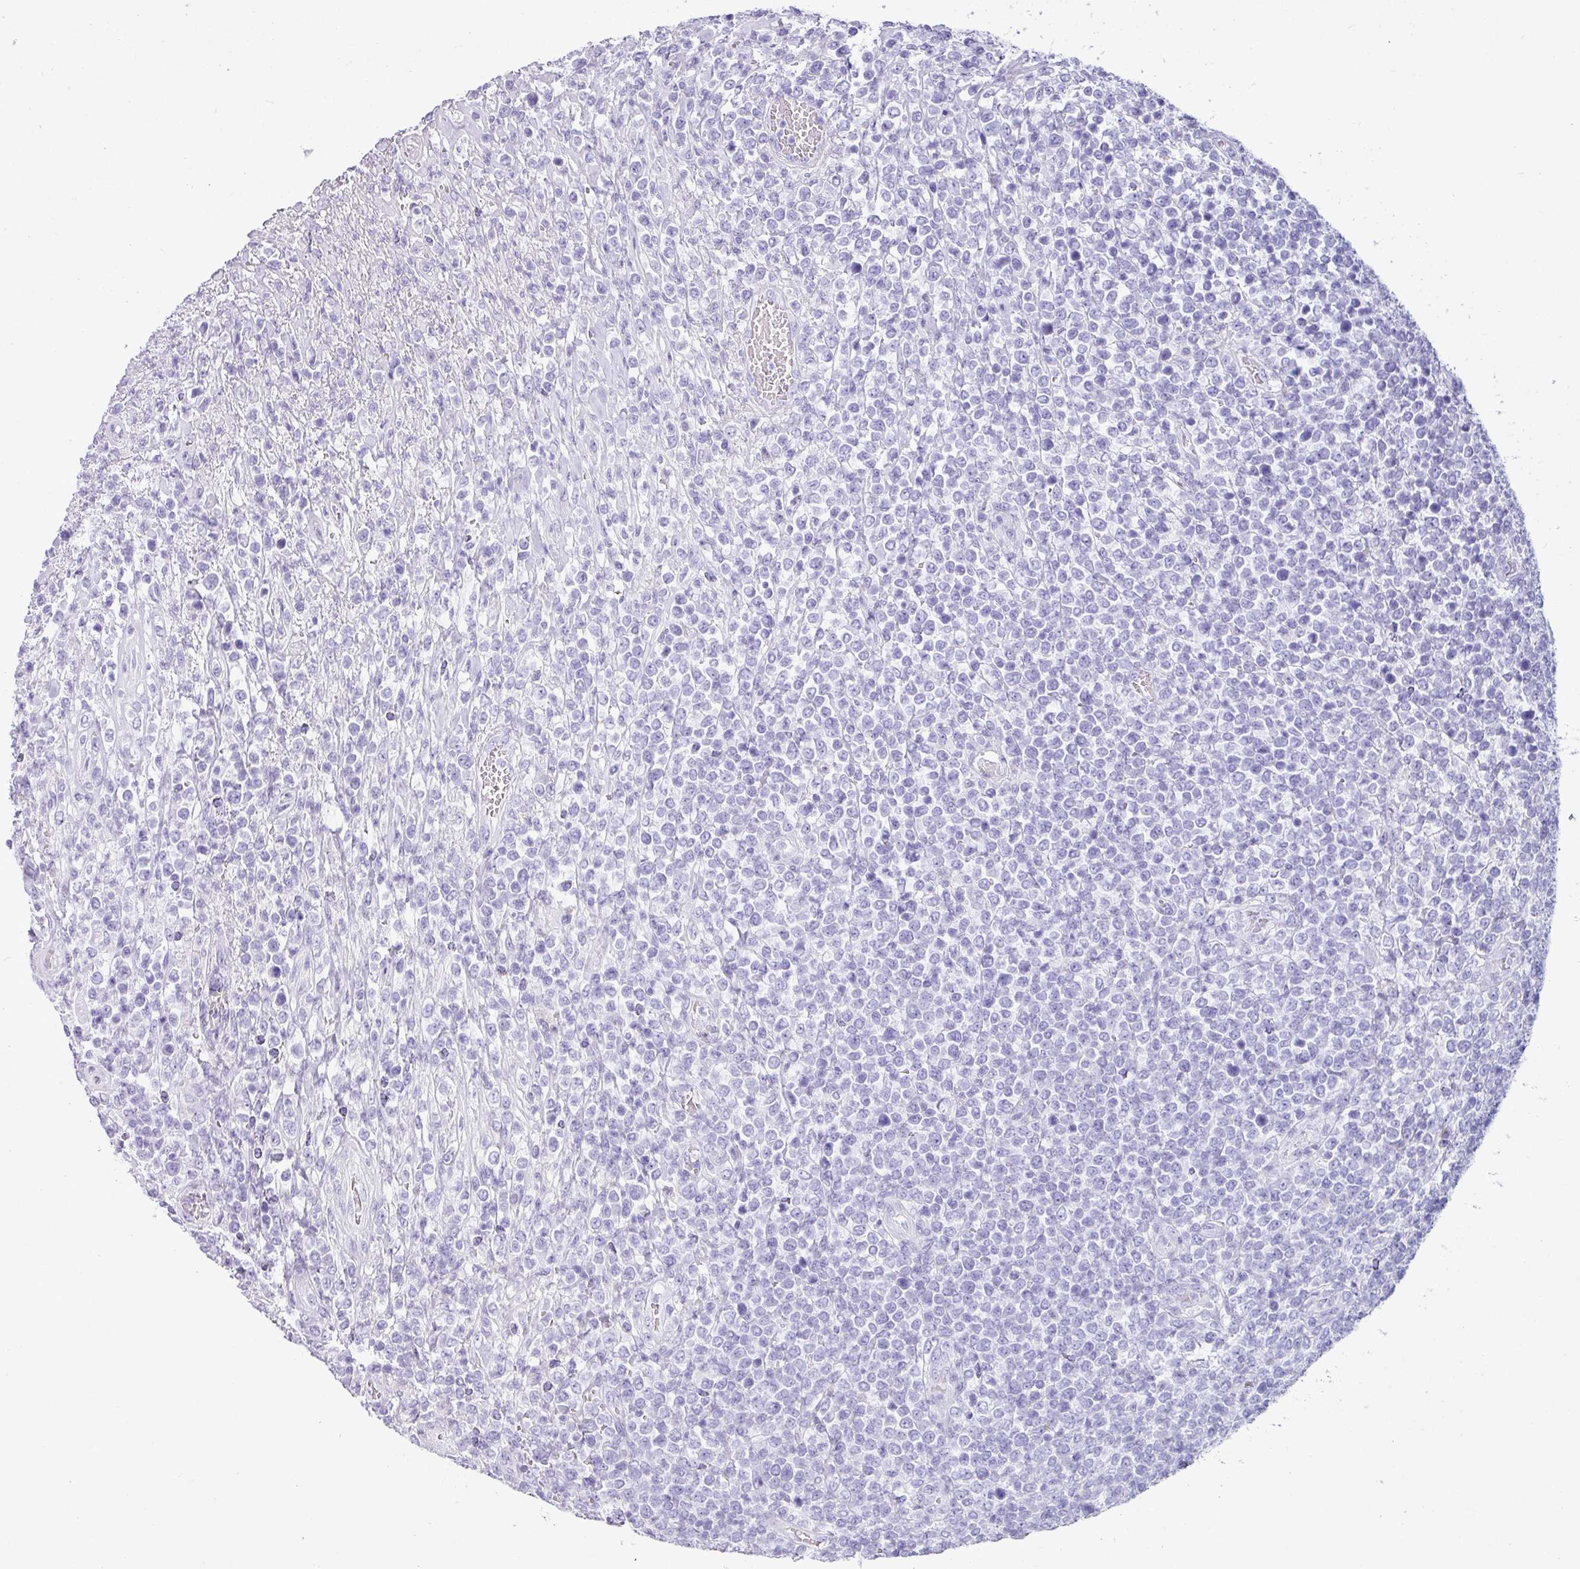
{"staining": {"intensity": "negative", "quantity": "none", "location": "none"}, "tissue": "lymphoma", "cell_type": "Tumor cells", "image_type": "cancer", "snomed": [{"axis": "morphology", "description": "Malignant lymphoma, non-Hodgkin's type, High grade"}, {"axis": "topography", "description": "Soft tissue"}], "caption": "This is an immunohistochemistry image of human malignant lymphoma, non-Hodgkin's type (high-grade). There is no expression in tumor cells.", "gene": "NCCRP1", "patient": {"sex": "female", "age": 56}}